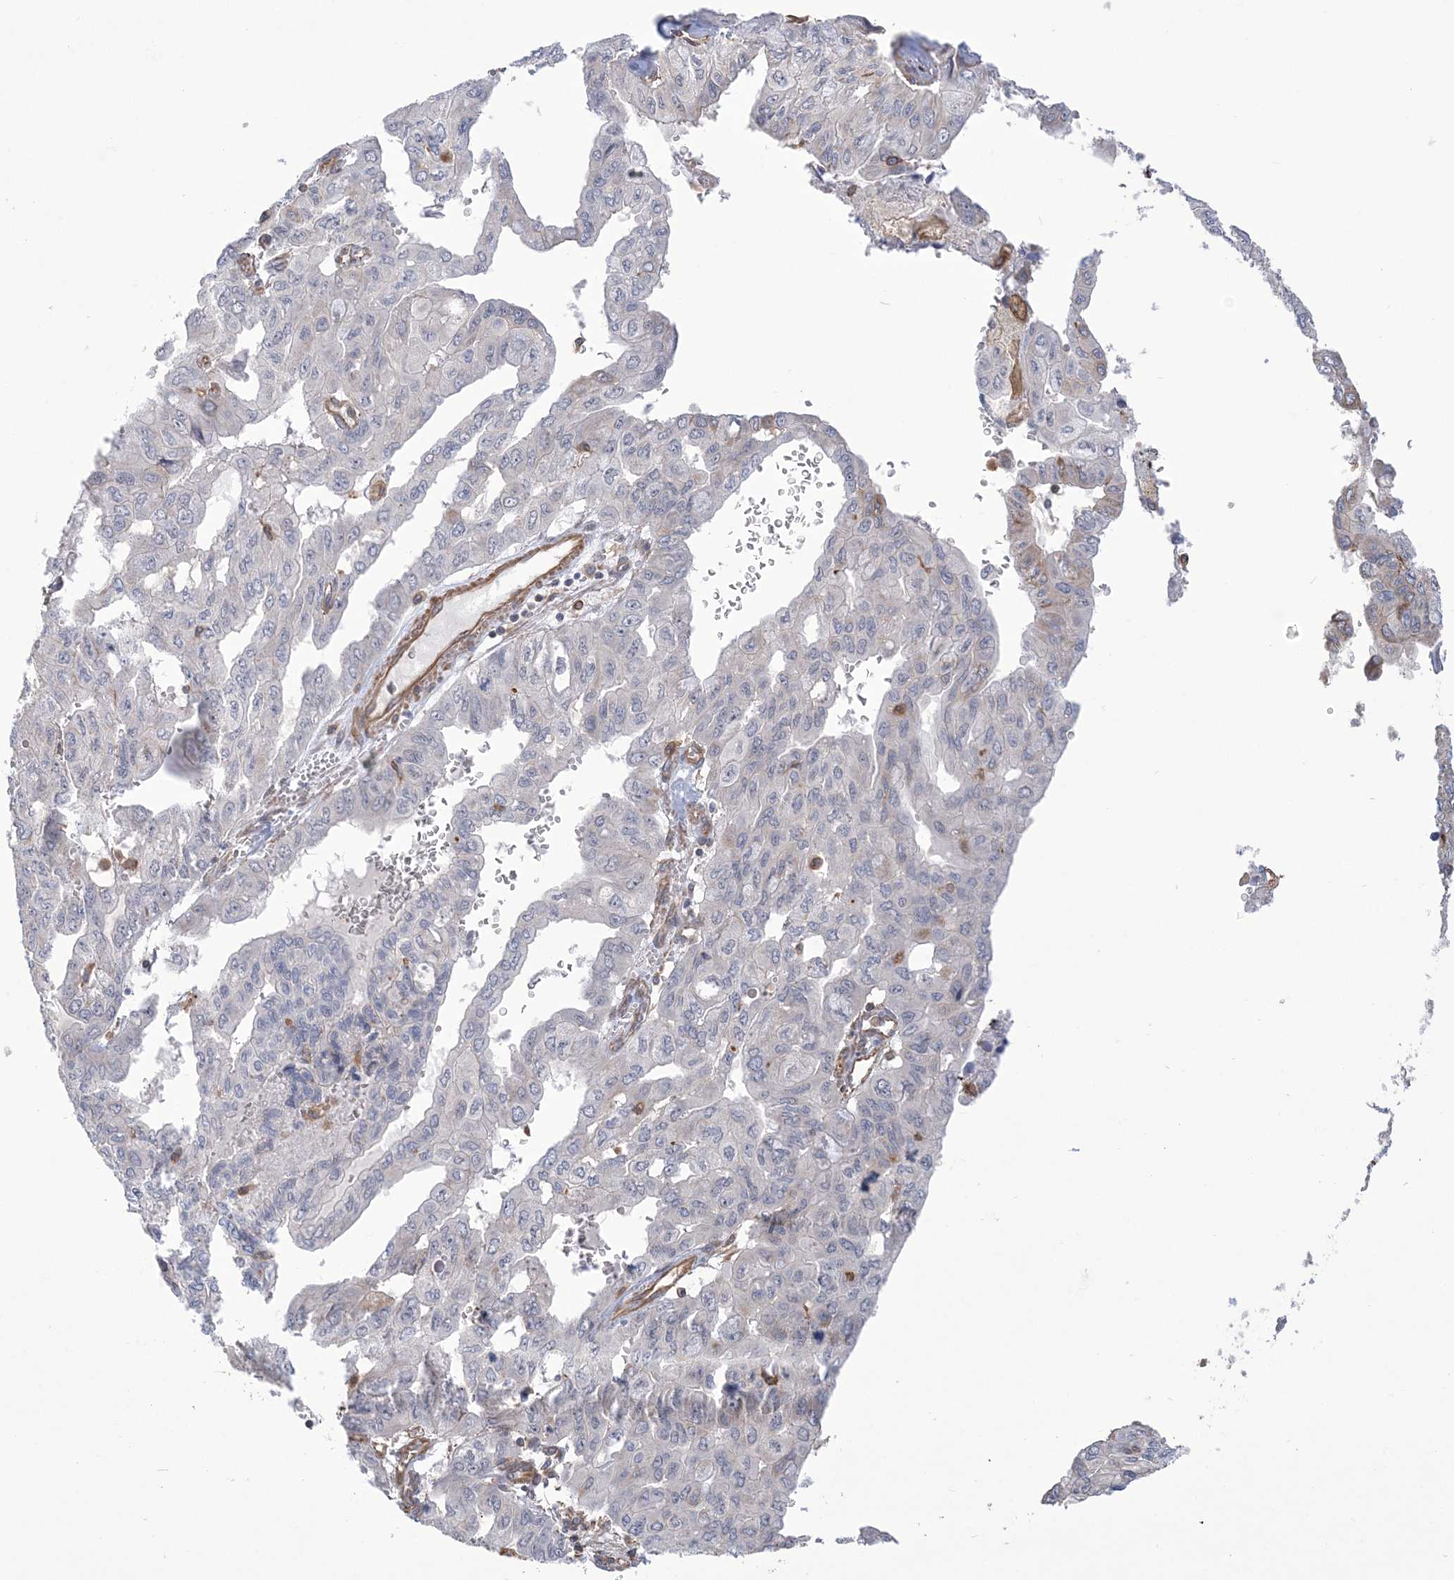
{"staining": {"intensity": "negative", "quantity": "none", "location": "none"}, "tissue": "pancreatic cancer", "cell_type": "Tumor cells", "image_type": "cancer", "snomed": [{"axis": "morphology", "description": "Adenocarcinoma, NOS"}, {"axis": "topography", "description": "Pancreas"}], "caption": "Immunohistochemical staining of human pancreatic cancer exhibits no significant staining in tumor cells.", "gene": "ZNF821", "patient": {"sex": "male", "age": 51}}